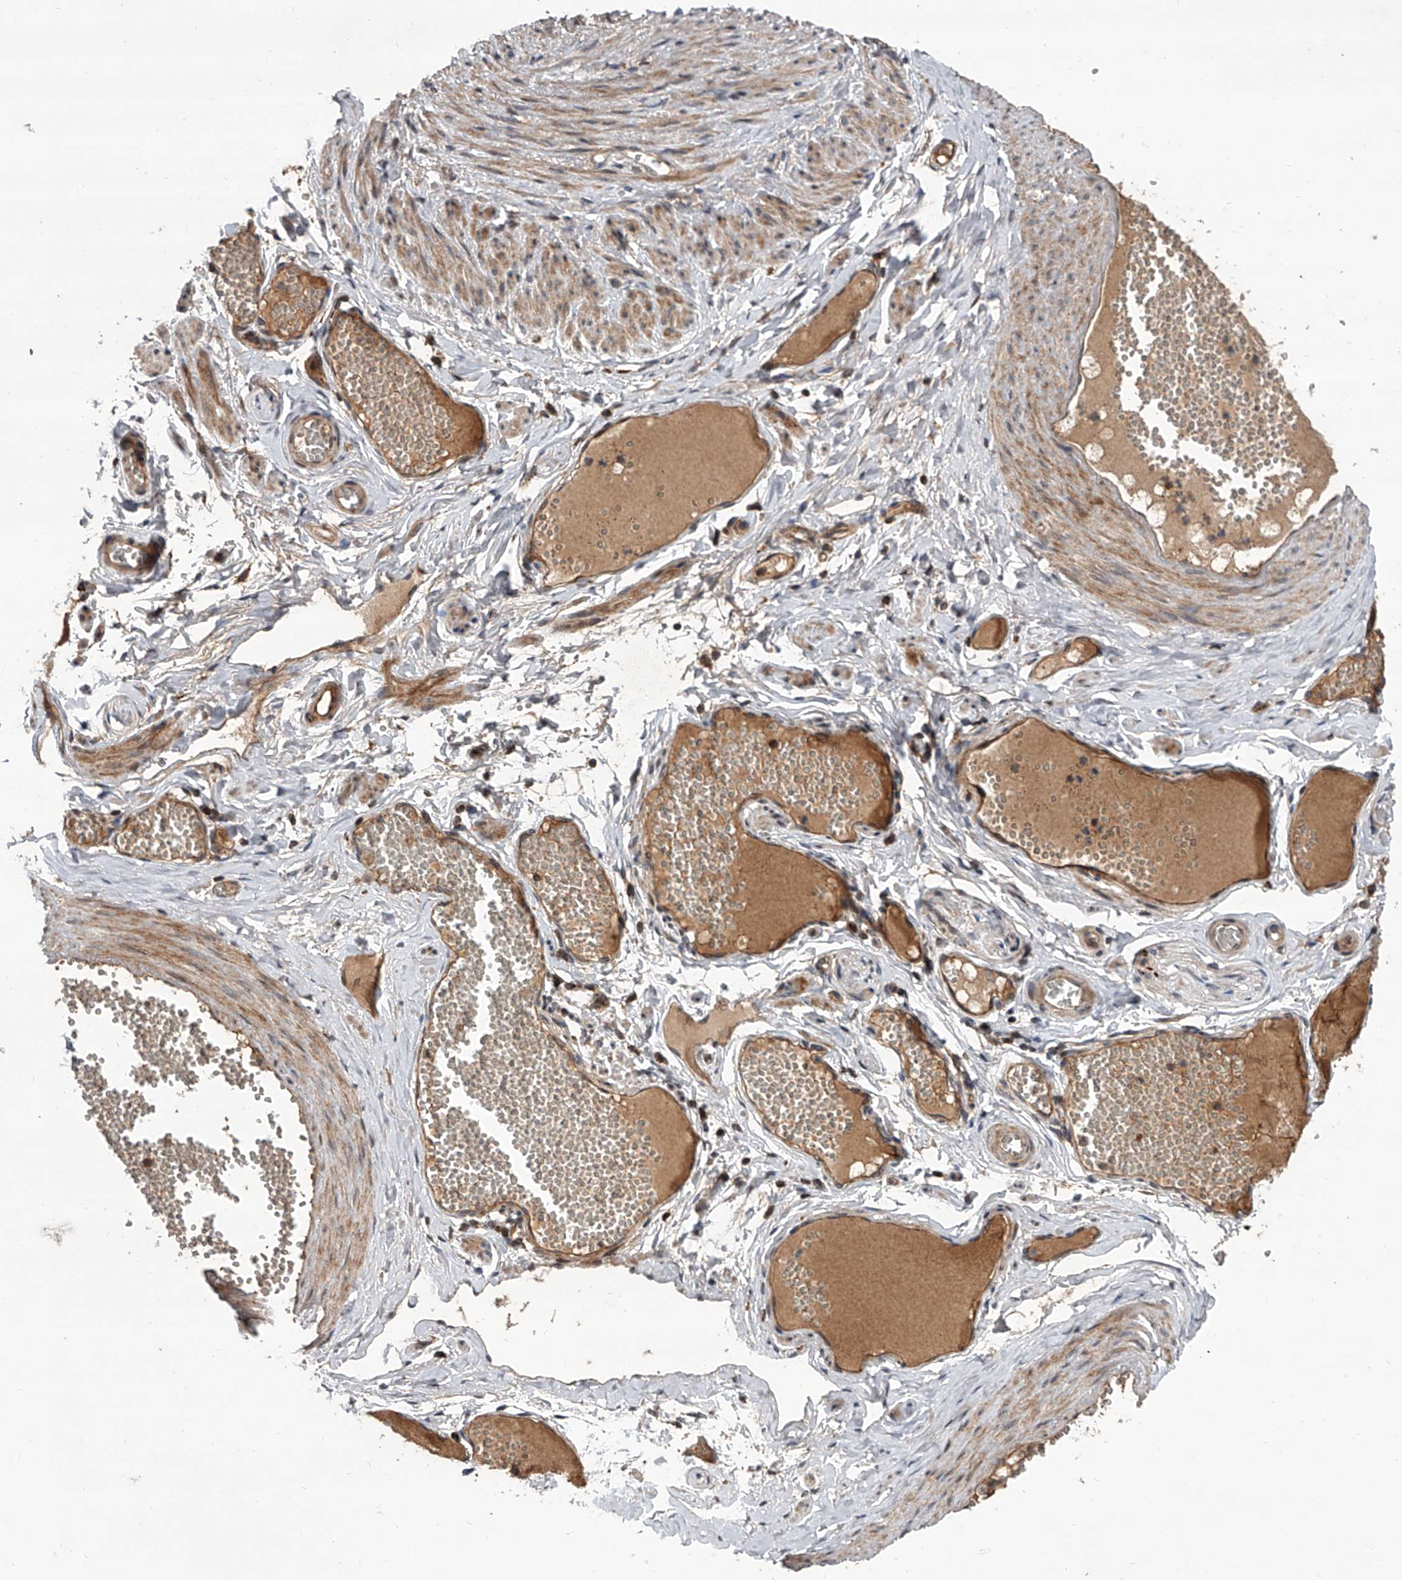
{"staining": {"intensity": "moderate", "quantity": ">75%", "location": "cytoplasmic/membranous"}, "tissue": "adipose tissue", "cell_type": "Adipocytes", "image_type": "normal", "snomed": [{"axis": "morphology", "description": "Normal tissue, NOS"}, {"axis": "topography", "description": "Smooth muscle"}, {"axis": "topography", "description": "Peripheral nerve tissue"}], "caption": "Immunohistochemistry (IHC) of normal human adipose tissue reveals medium levels of moderate cytoplasmic/membranous staining in approximately >75% of adipocytes. The staining is performed using DAB (3,3'-diaminobenzidine) brown chromogen to label protein expression. The nuclei are counter-stained blue using hematoxylin.", "gene": "USP47", "patient": {"sex": "female", "age": 39}}